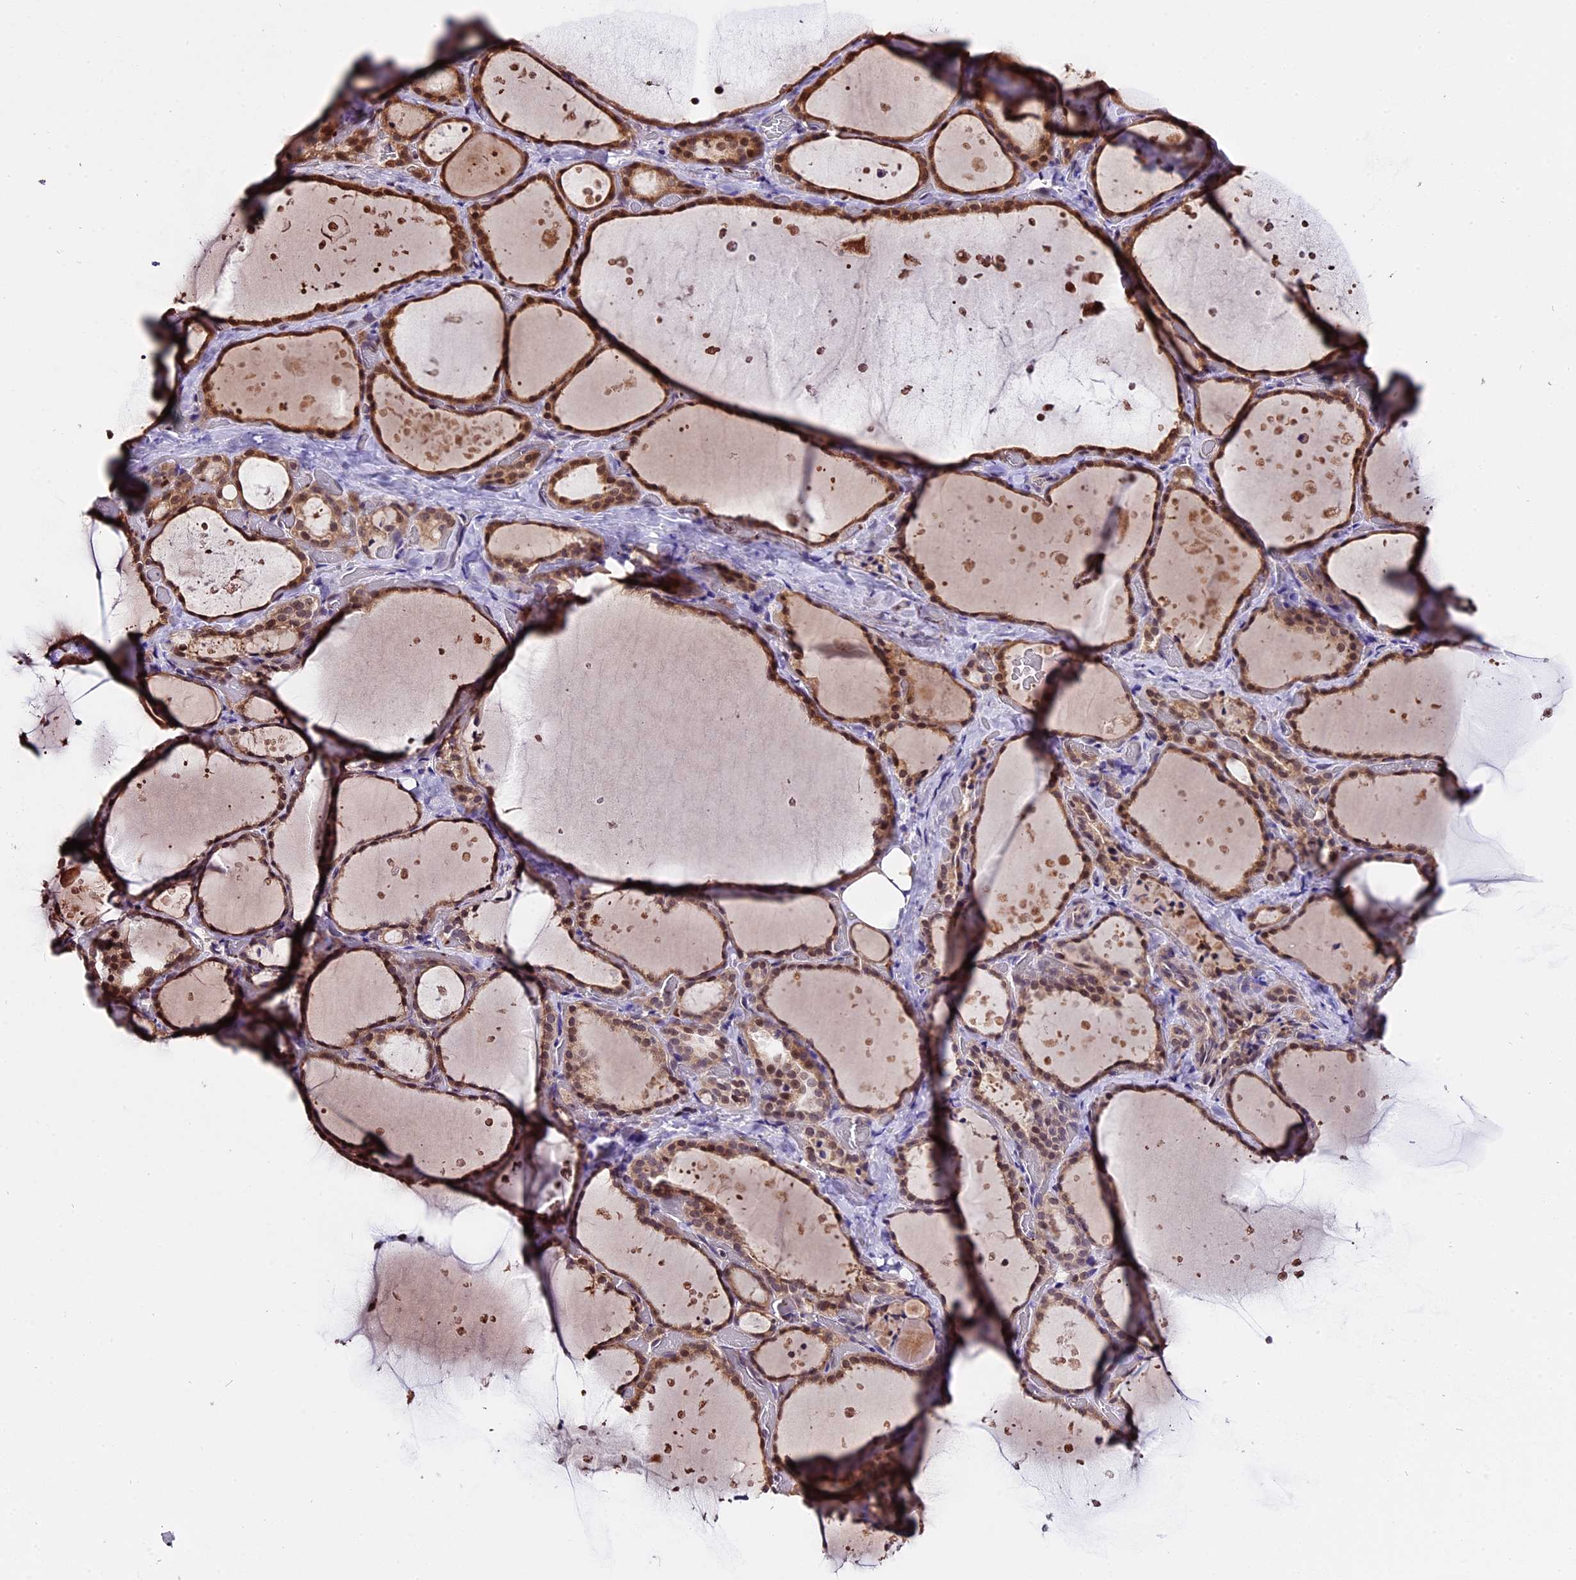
{"staining": {"intensity": "moderate", "quantity": ">75%", "location": "cytoplasmic/membranous,nuclear"}, "tissue": "thyroid gland", "cell_type": "Glandular cells", "image_type": "normal", "snomed": [{"axis": "morphology", "description": "Normal tissue, NOS"}, {"axis": "topography", "description": "Thyroid gland"}], "caption": "Immunohistochemical staining of unremarkable thyroid gland reveals moderate cytoplasmic/membranous,nuclear protein positivity in approximately >75% of glandular cells. Using DAB (brown) and hematoxylin (blue) stains, captured at high magnification using brightfield microscopy.", "gene": "HERPUD1", "patient": {"sex": "female", "age": 44}}